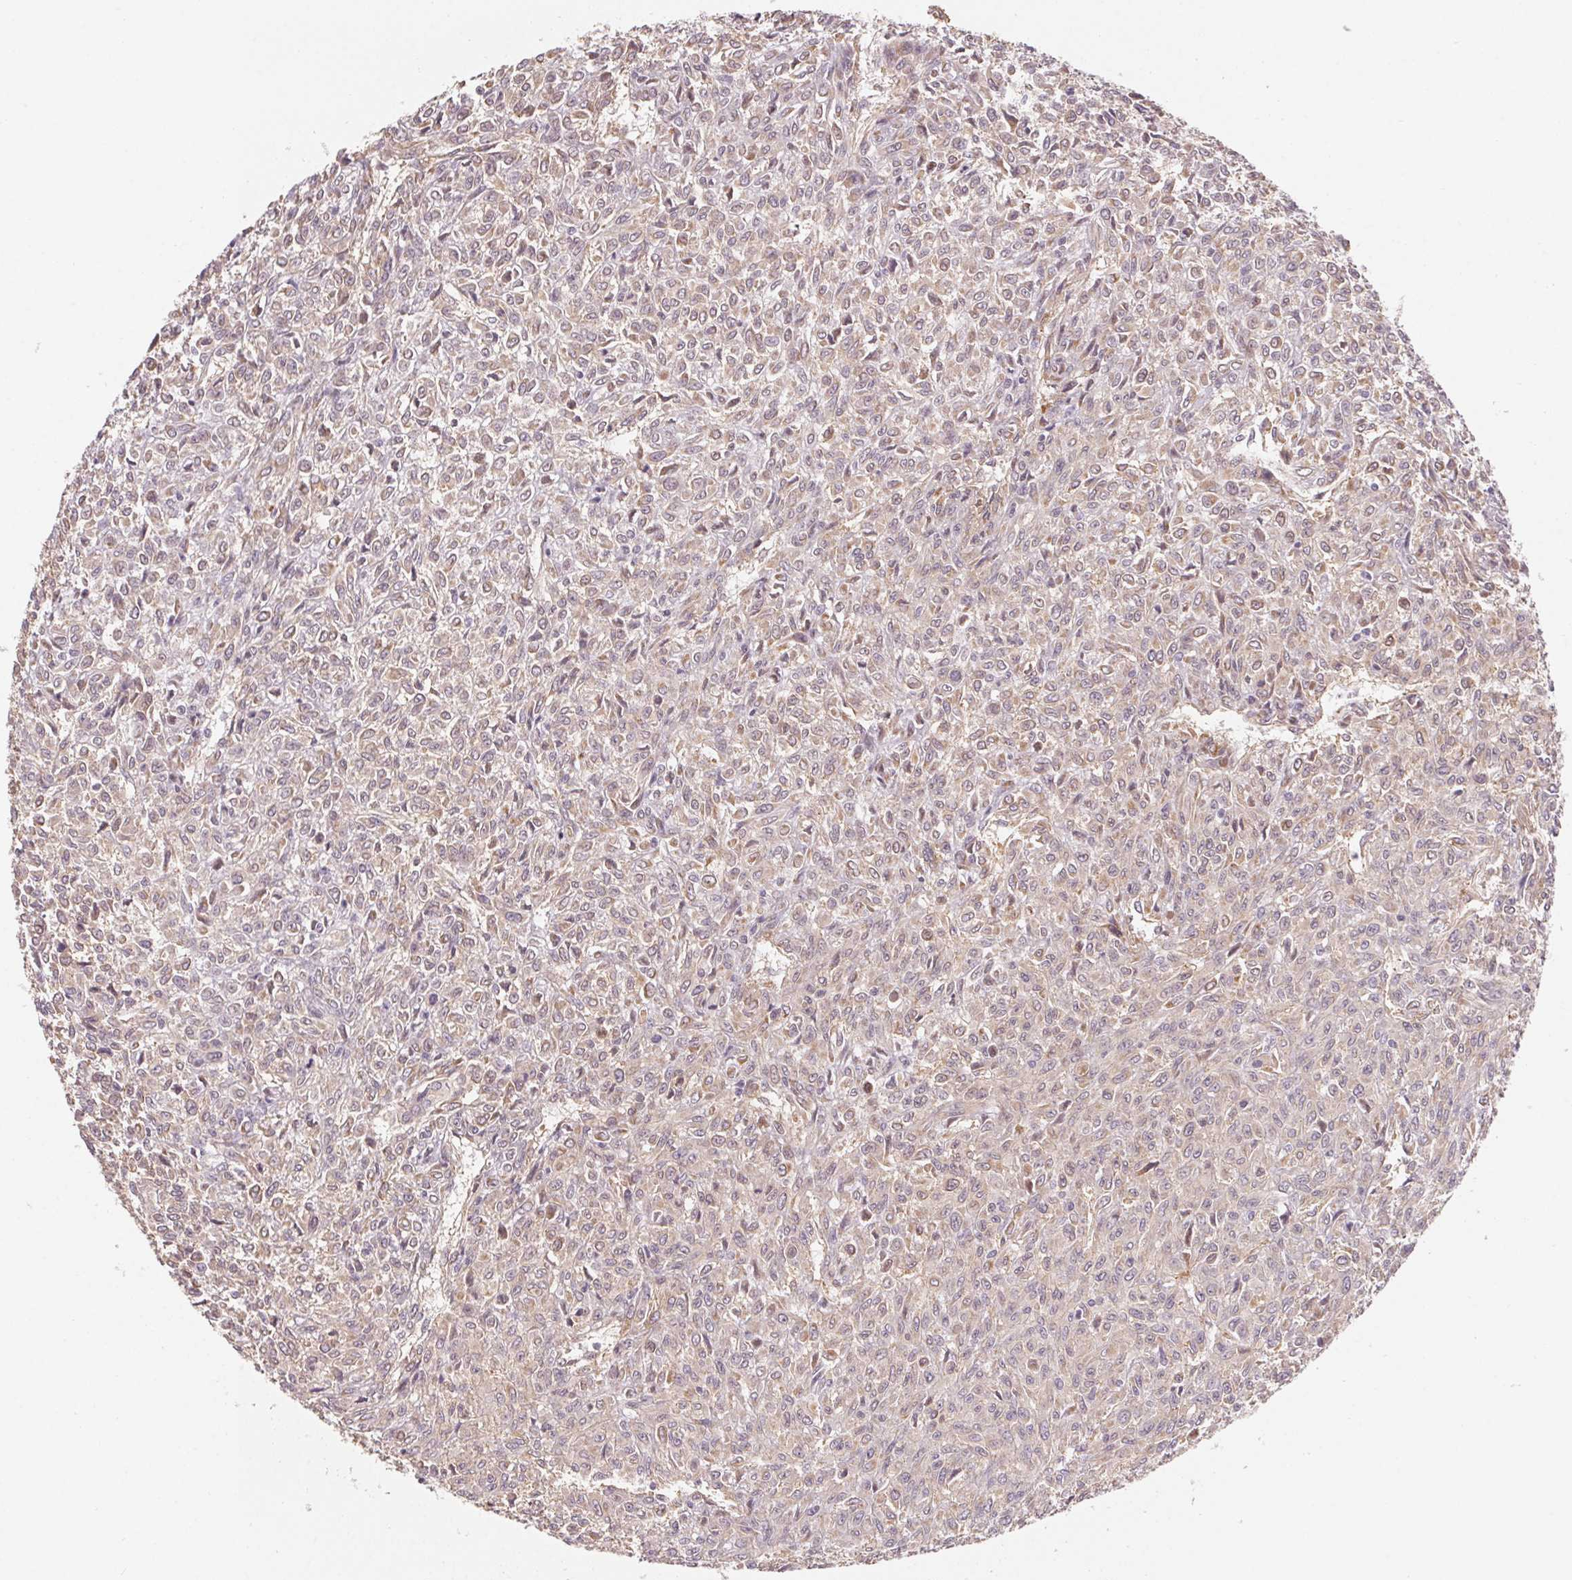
{"staining": {"intensity": "weak", "quantity": "<25%", "location": "cytoplasmic/membranous"}, "tissue": "renal cancer", "cell_type": "Tumor cells", "image_type": "cancer", "snomed": [{"axis": "morphology", "description": "Adenocarcinoma, NOS"}, {"axis": "topography", "description": "Kidney"}], "caption": "High magnification brightfield microscopy of adenocarcinoma (renal) stained with DAB (brown) and counterstained with hematoxylin (blue): tumor cells show no significant staining.", "gene": "CCDC112", "patient": {"sex": "male", "age": 58}}